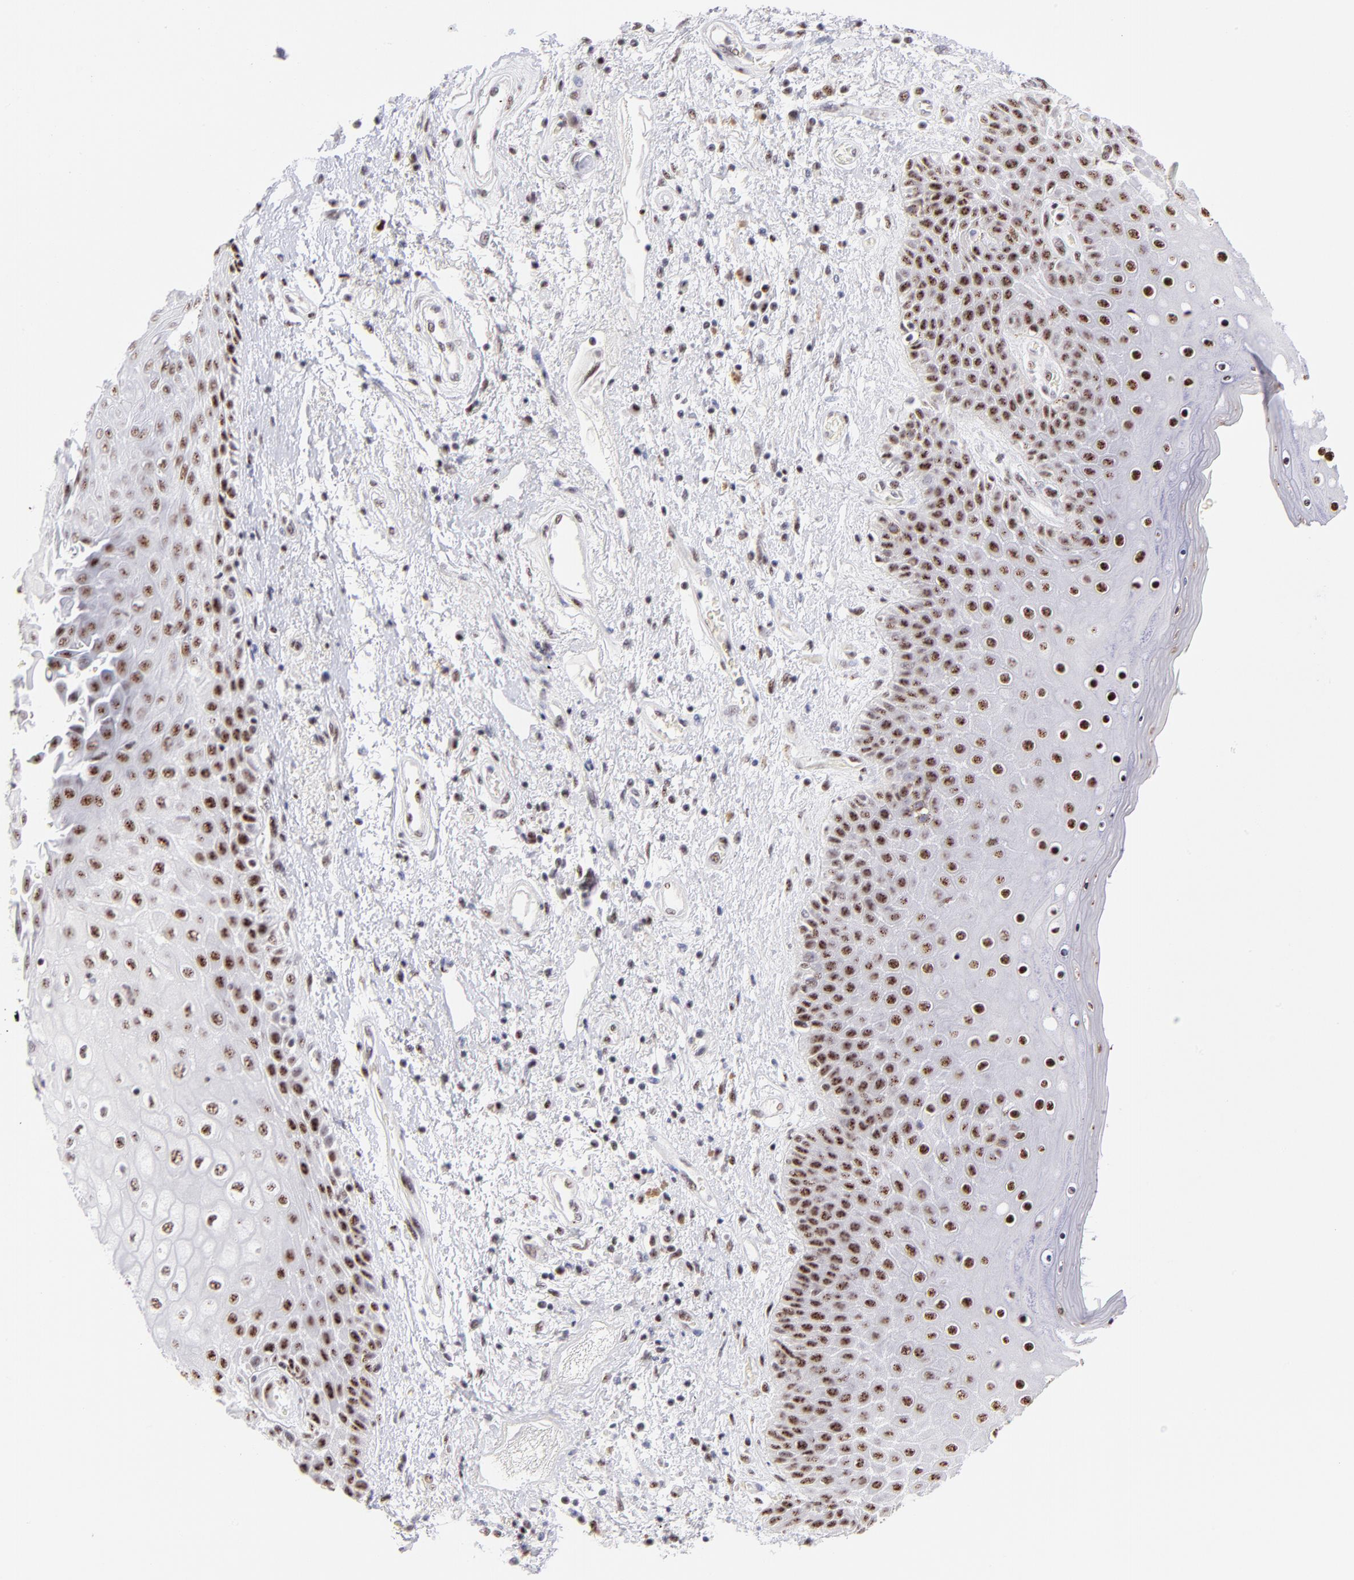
{"staining": {"intensity": "strong", "quantity": ">75%", "location": "nuclear"}, "tissue": "skin", "cell_type": "Epidermal cells", "image_type": "normal", "snomed": [{"axis": "morphology", "description": "Normal tissue, NOS"}, {"axis": "topography", "description": "Anal"}], "caption": "The photomicrograph reveals a brown stain indicating the presence of a protein in the nuclear of epidermal cells in skin. (brown staining indicates protein expression, while blue staining denotes nuclei).", "gene": "CDC25C", "patient": {"sex": "female", "age": 46}}